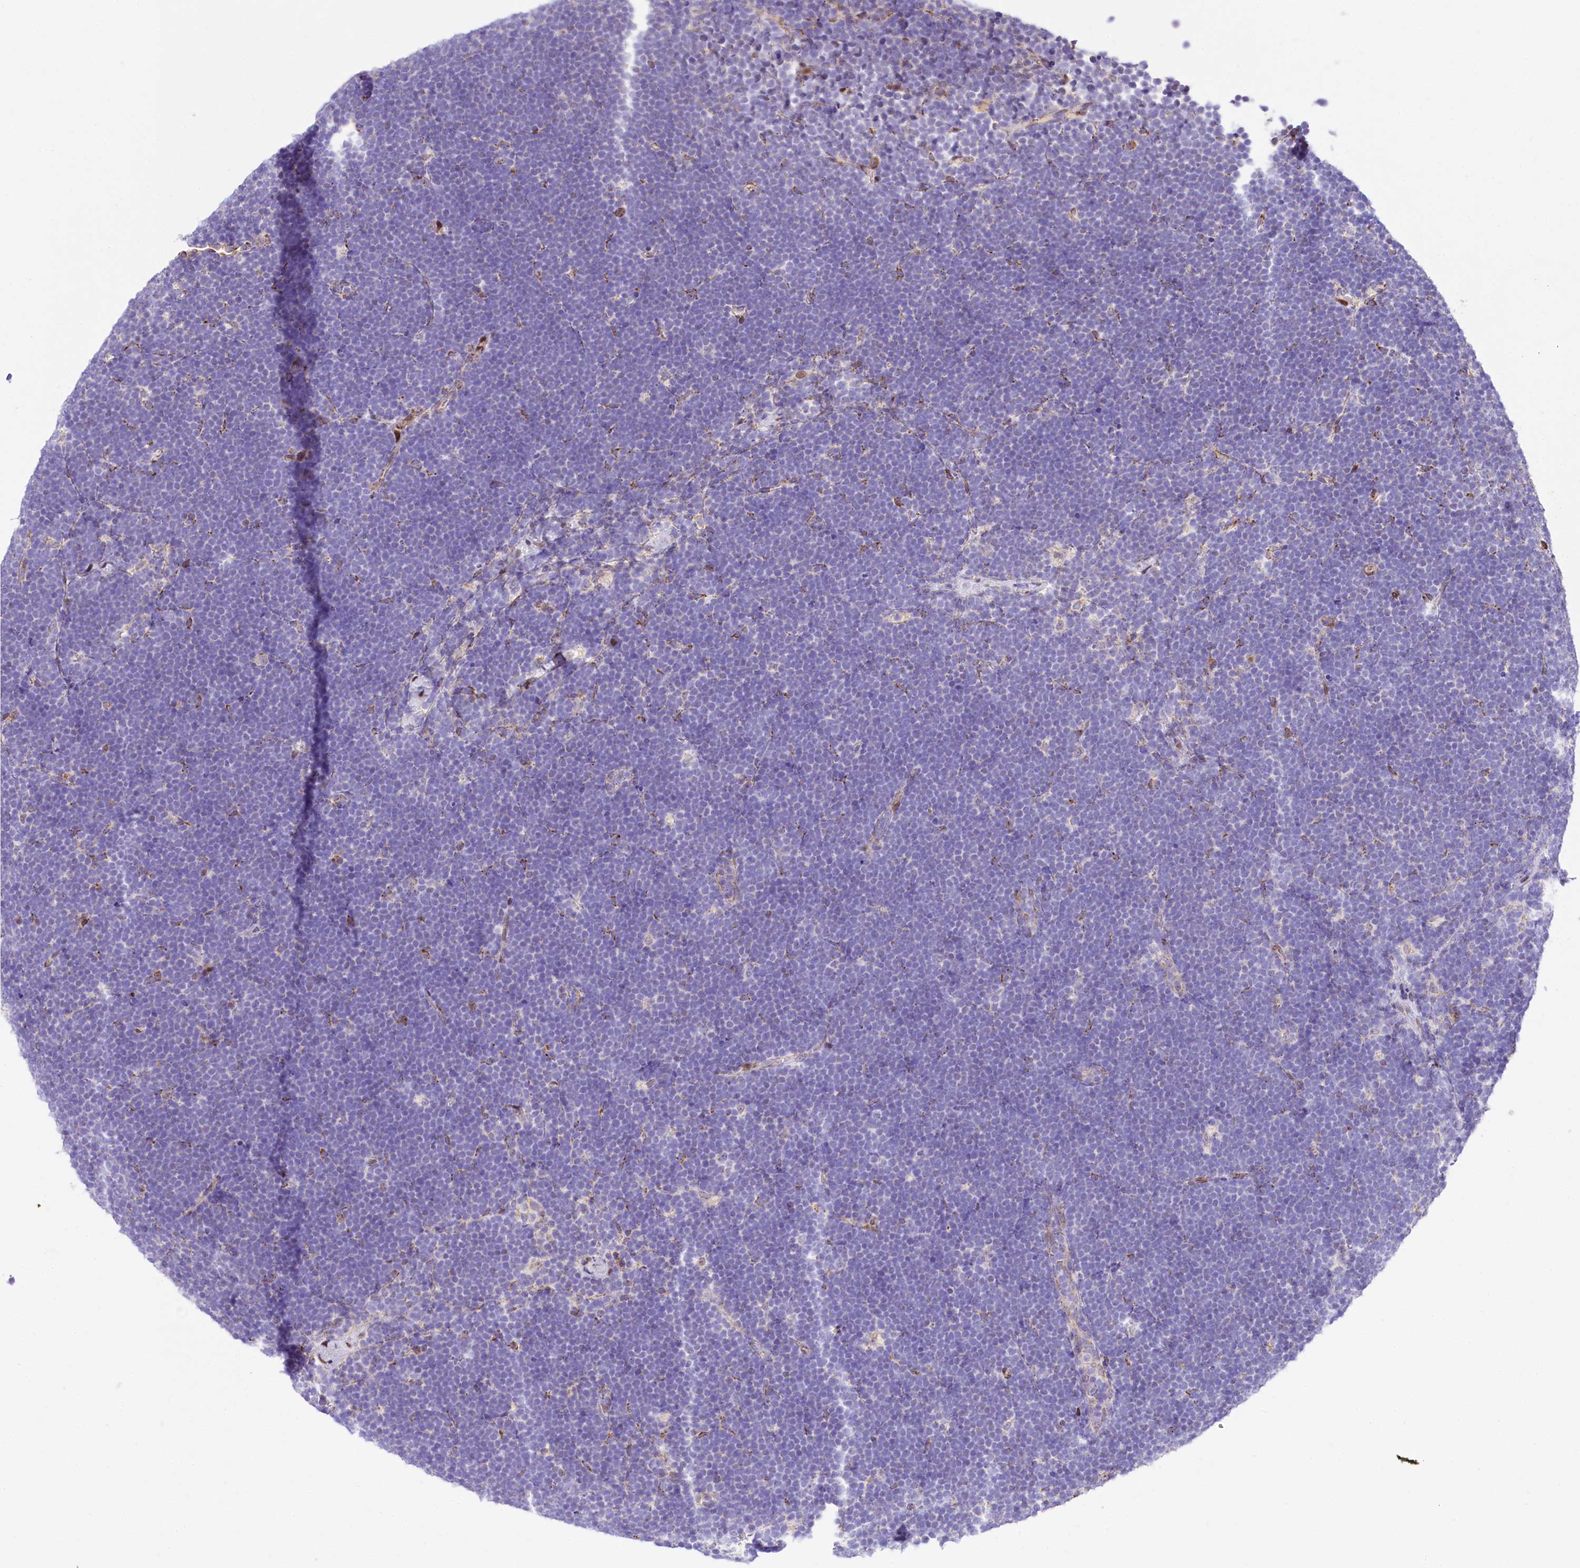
{"staining": {"intensity": "negative", "quantity": "none", "location": "none"}, "tissue": "lymphoma", "cell_type": "Tumor cells", "image_type": "cancer", "snomed": [{"axis": "morphology", "description": "Malignant lymphoma, non-Hodgkin's type, High grade"}, {"axis": "topography", "description": "Lymph node"}], "caption": "There is no significant staining in tumor cells of lymphoma.", "gene": "PPIP5K2", "patient": {"sex": "male", "age": 13}}